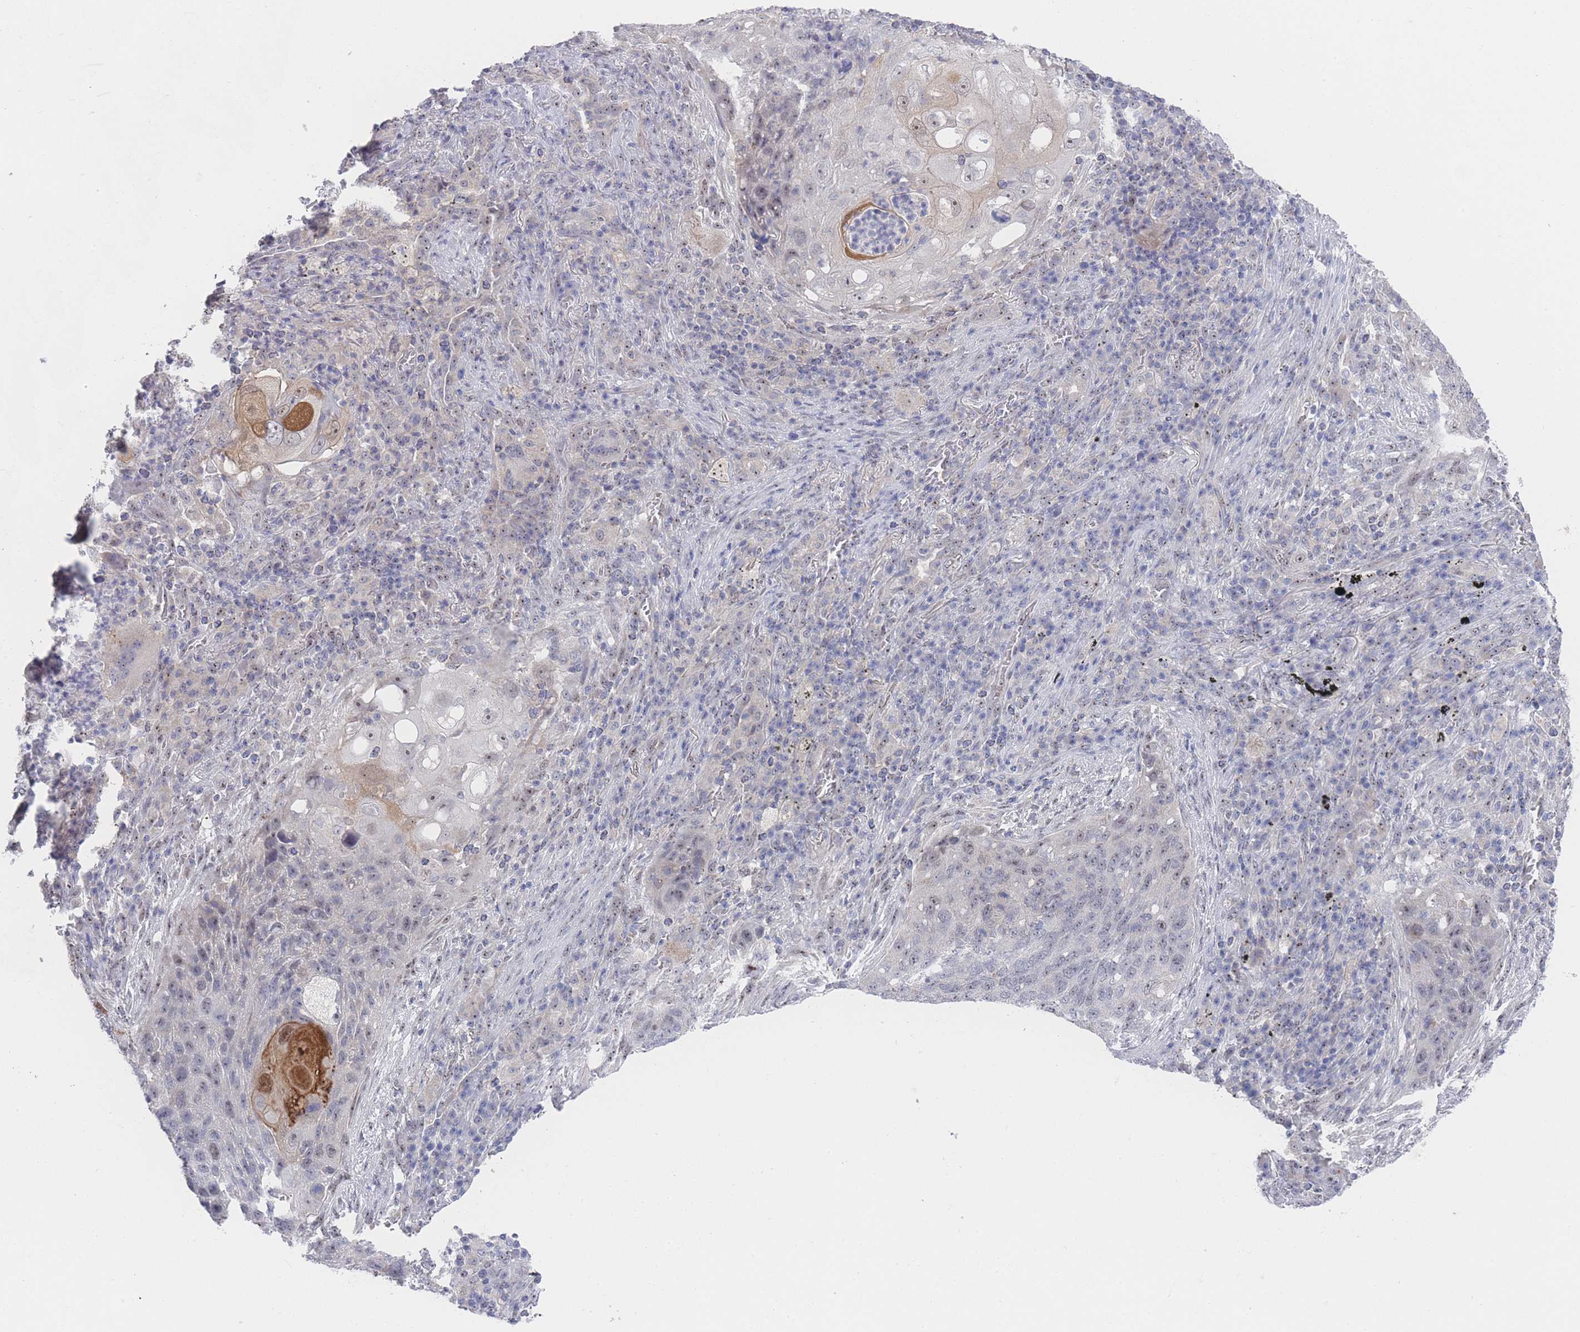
{"staining": {"intensity": "negative", "quantity": "none", "location": "none"}, "tissue": "lung cancer", "cell_type": "Tumor cells", "image_type": "cancer", "snomed": [{"axis": "morphology", "description": "Squamous cell carcinoma, NOS"}, {"axis": "topography", "description": "Lung"}], "caption": "The immunohistochemistry micrograph has no significant positivity in tumor cells of squamous cell carcinoma (lung) tissue. (DAB (3,3'-diaminobenzidine) immunohistochemistry, high magnification).", "gene": "ZNF142", "patient": {"sex": "female", "age": 63}}